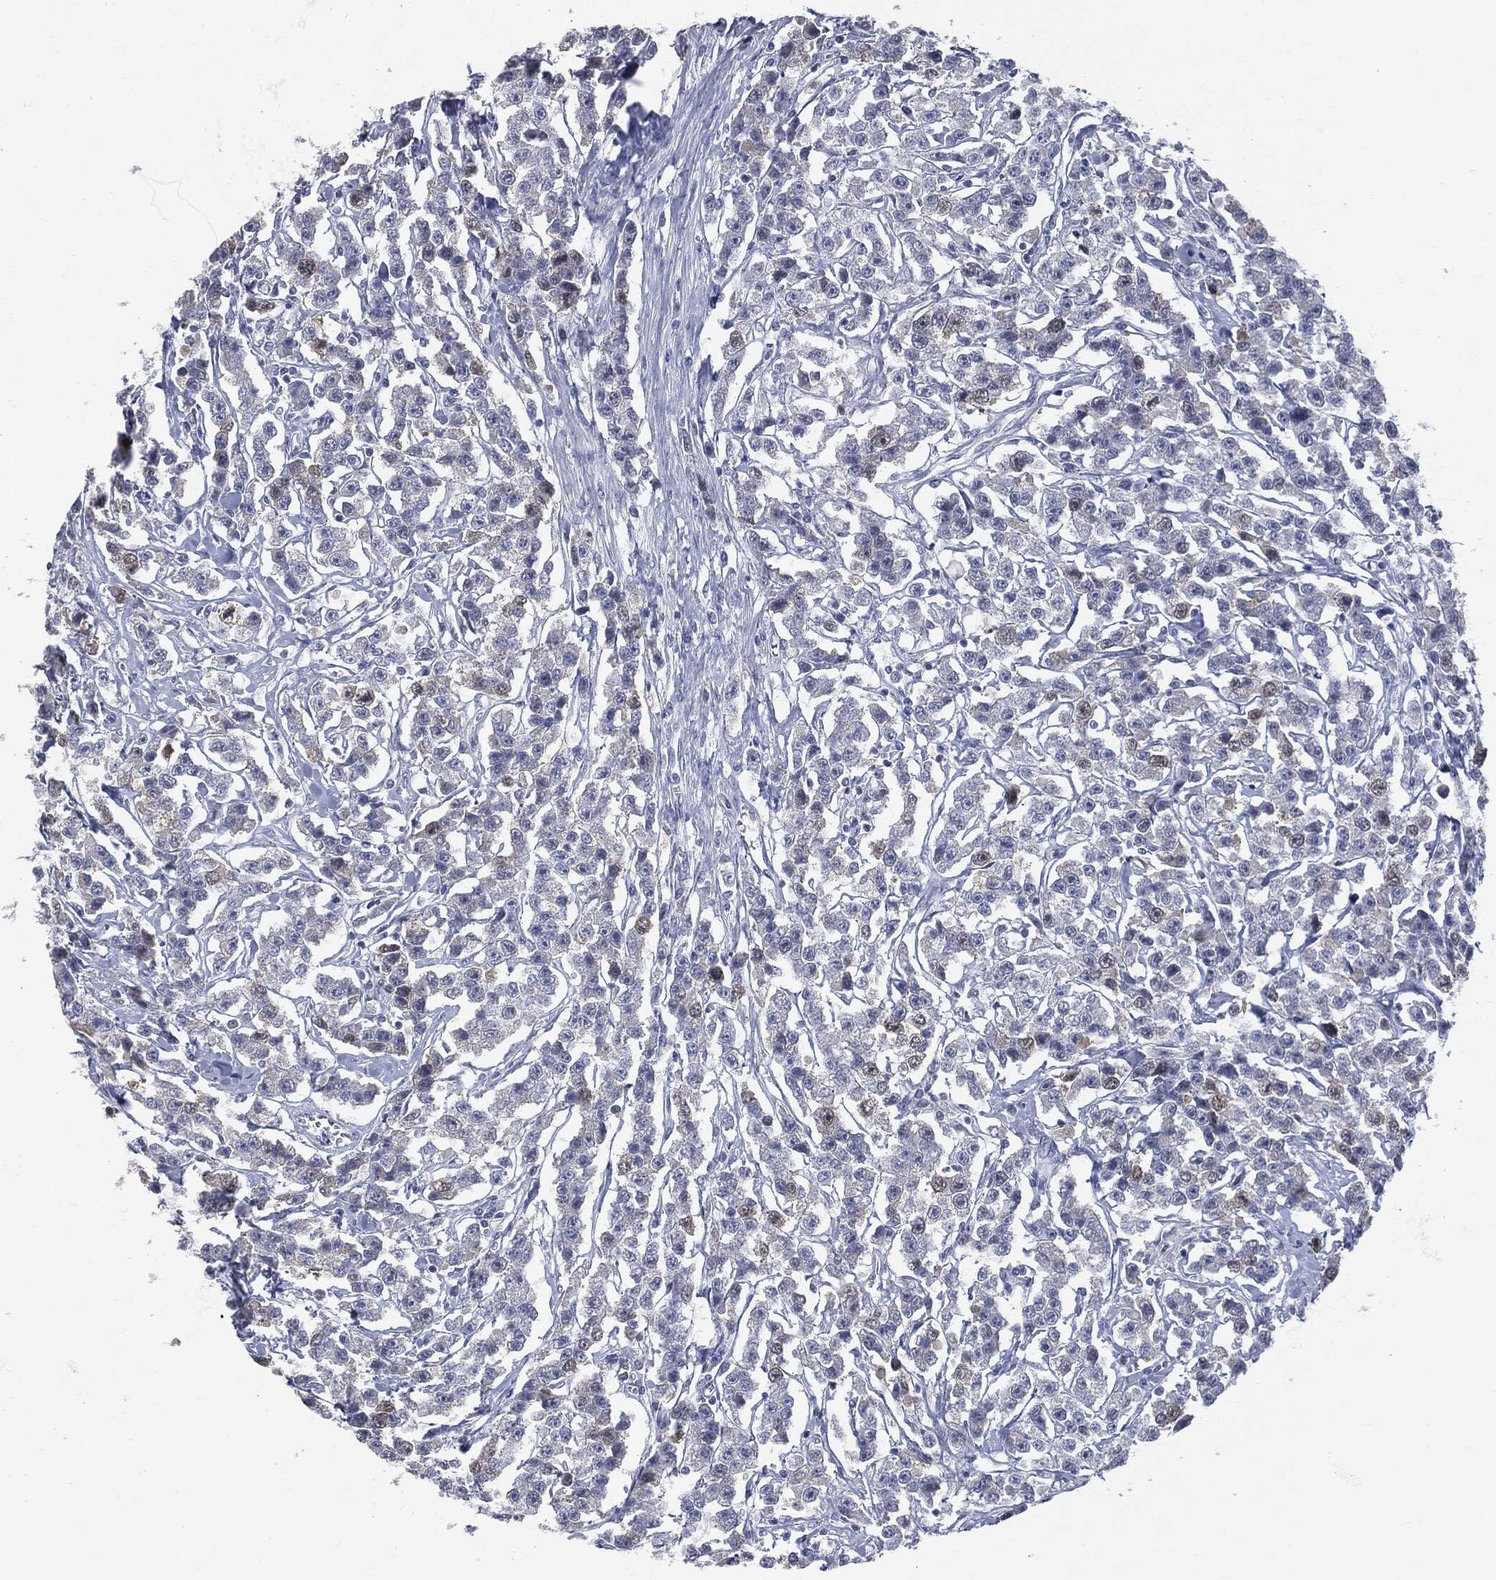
{"staining": {"intensity": "negative", "quantity": "none", "location": "none"}, "tissue": "testis cancer", "cell_type": "Tumor cells", "image_type": "cancer", "snomed": [{"axis": "morphology", "description": "Seminoma, NOS"}, {"axis": "topography", "description": "Testis"}], "caption": "IHC of seminoma (testis) reveals no staining in tumor cells. (Stains: DAB (3,3'-diaminobenzidine) IHC with hematoxylin counter stain, Microscopy: brightfield microscopy at high magnification).", "gene": "UBE2C", "patient": {"sex": "male", "age": 59}}